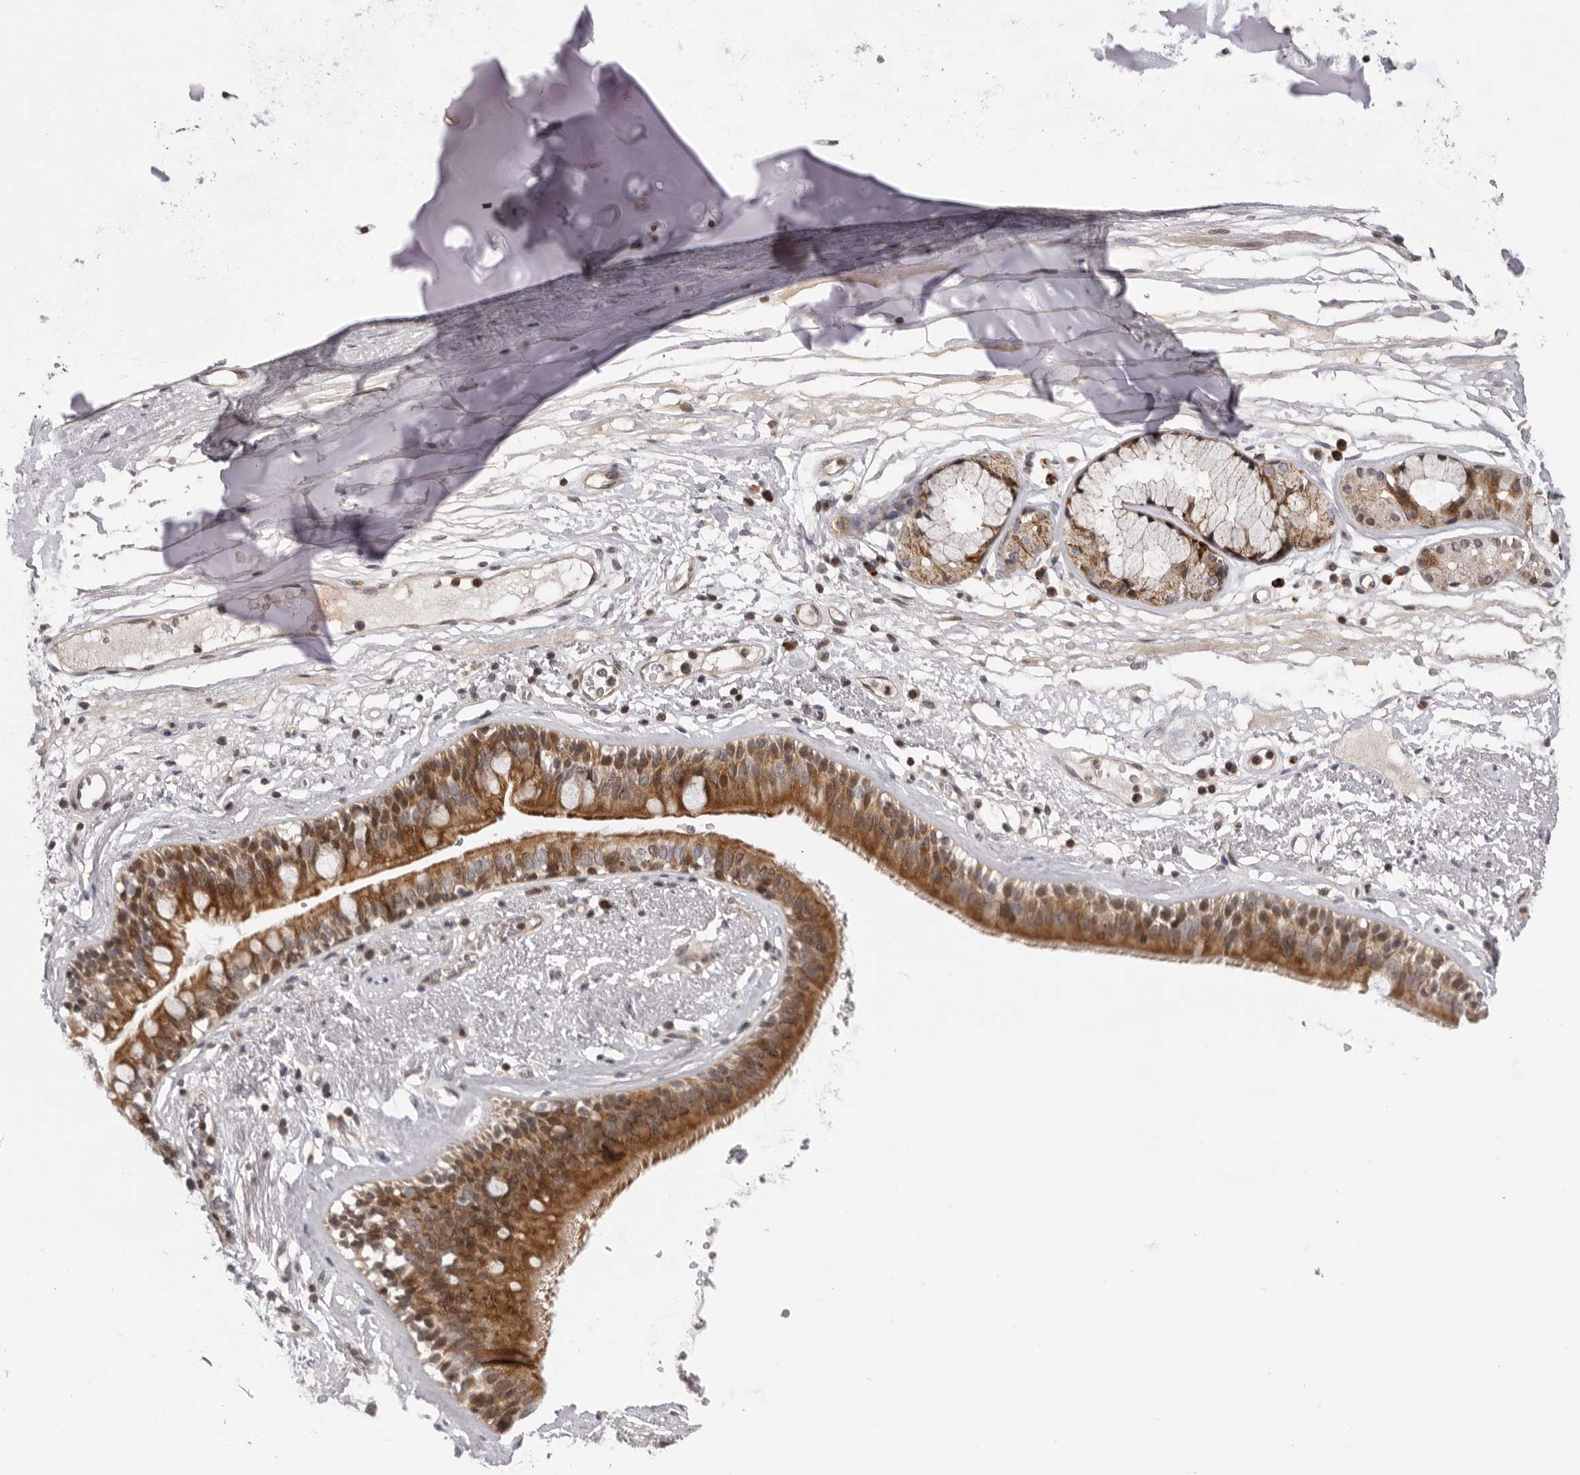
{"staining": {"intensity": "moderate", "quantity": ">75%", "location": "nuclear"}, "tissue": "adipose tissue", "cell_type": "Adipocytes", "image_type": "normal", "snomed": [{"axis": "morphology", "description": "Normal tissue, NOS"}, {"axis": "topography", "description": "Cartilage tissue"}], "caption": "A micrograph of adipose tissue stained for a protein displays moderate nuclear brown staining in adipocytes. (DAB IHC with brightfield microscopy, high magnification).", "gene": "AZIN1", "patient": {"sex": "female", "age": 63}}